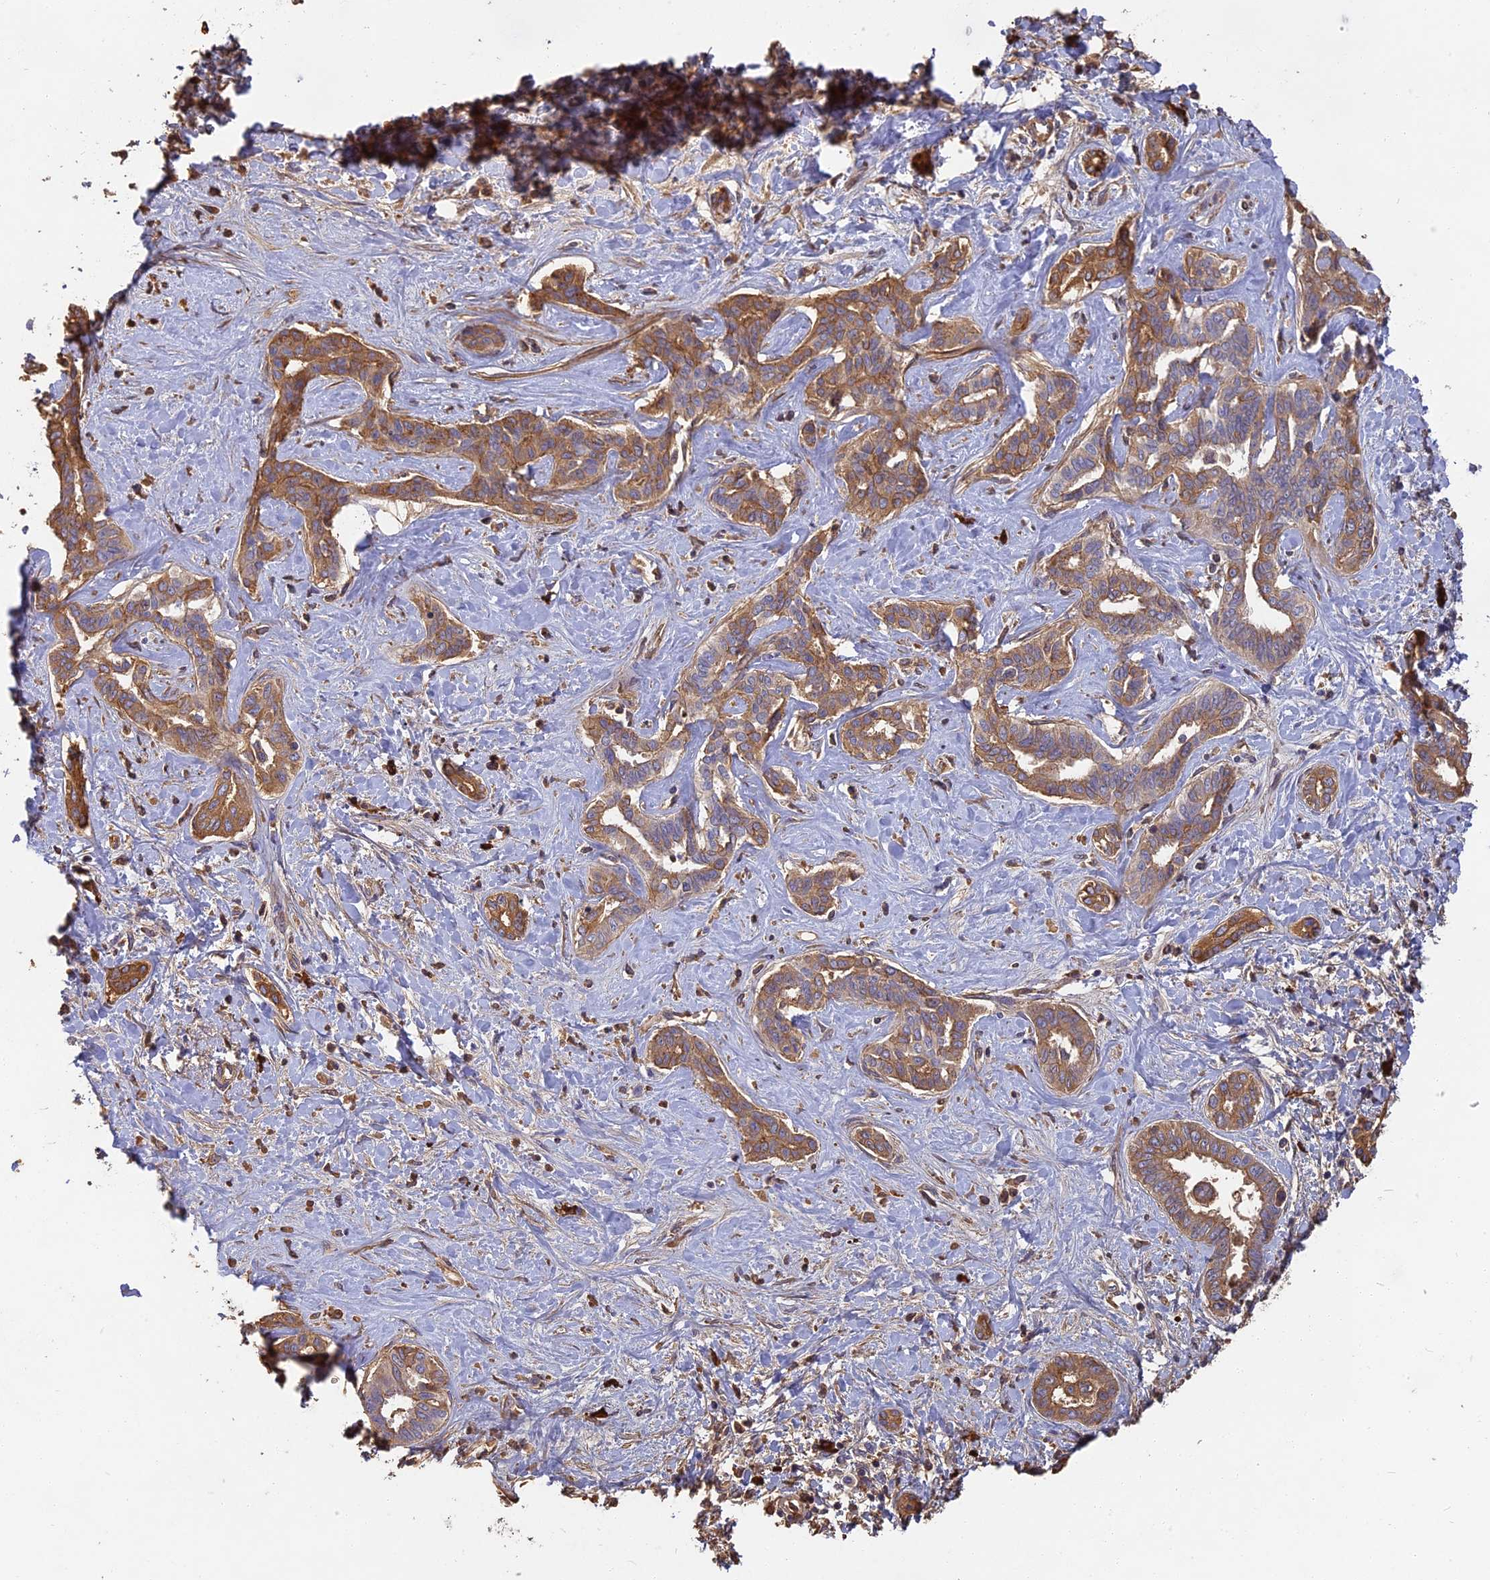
{"staining": {"intensity": "moderate", "quantity": ">75%", "location": "cytoplasmic/membranous"}, "tissue": "liver cancer", "cell_type": "Tumor cells", "image_type": "cancer", "snomed": [{"axis": "morphology", "description": "Cholangiocarcinoma"}, {"axis": "topography", "description": "Liver"}], "caption": "Immunohistochemical staining of human liver cholangiocarcinoma displays medium levels of moderate cytoplasmic/membranous positivity in approximately >75% of tumor cells.", "gene": "ERMAP", "patient": {"sex": "female", "age": 77}}